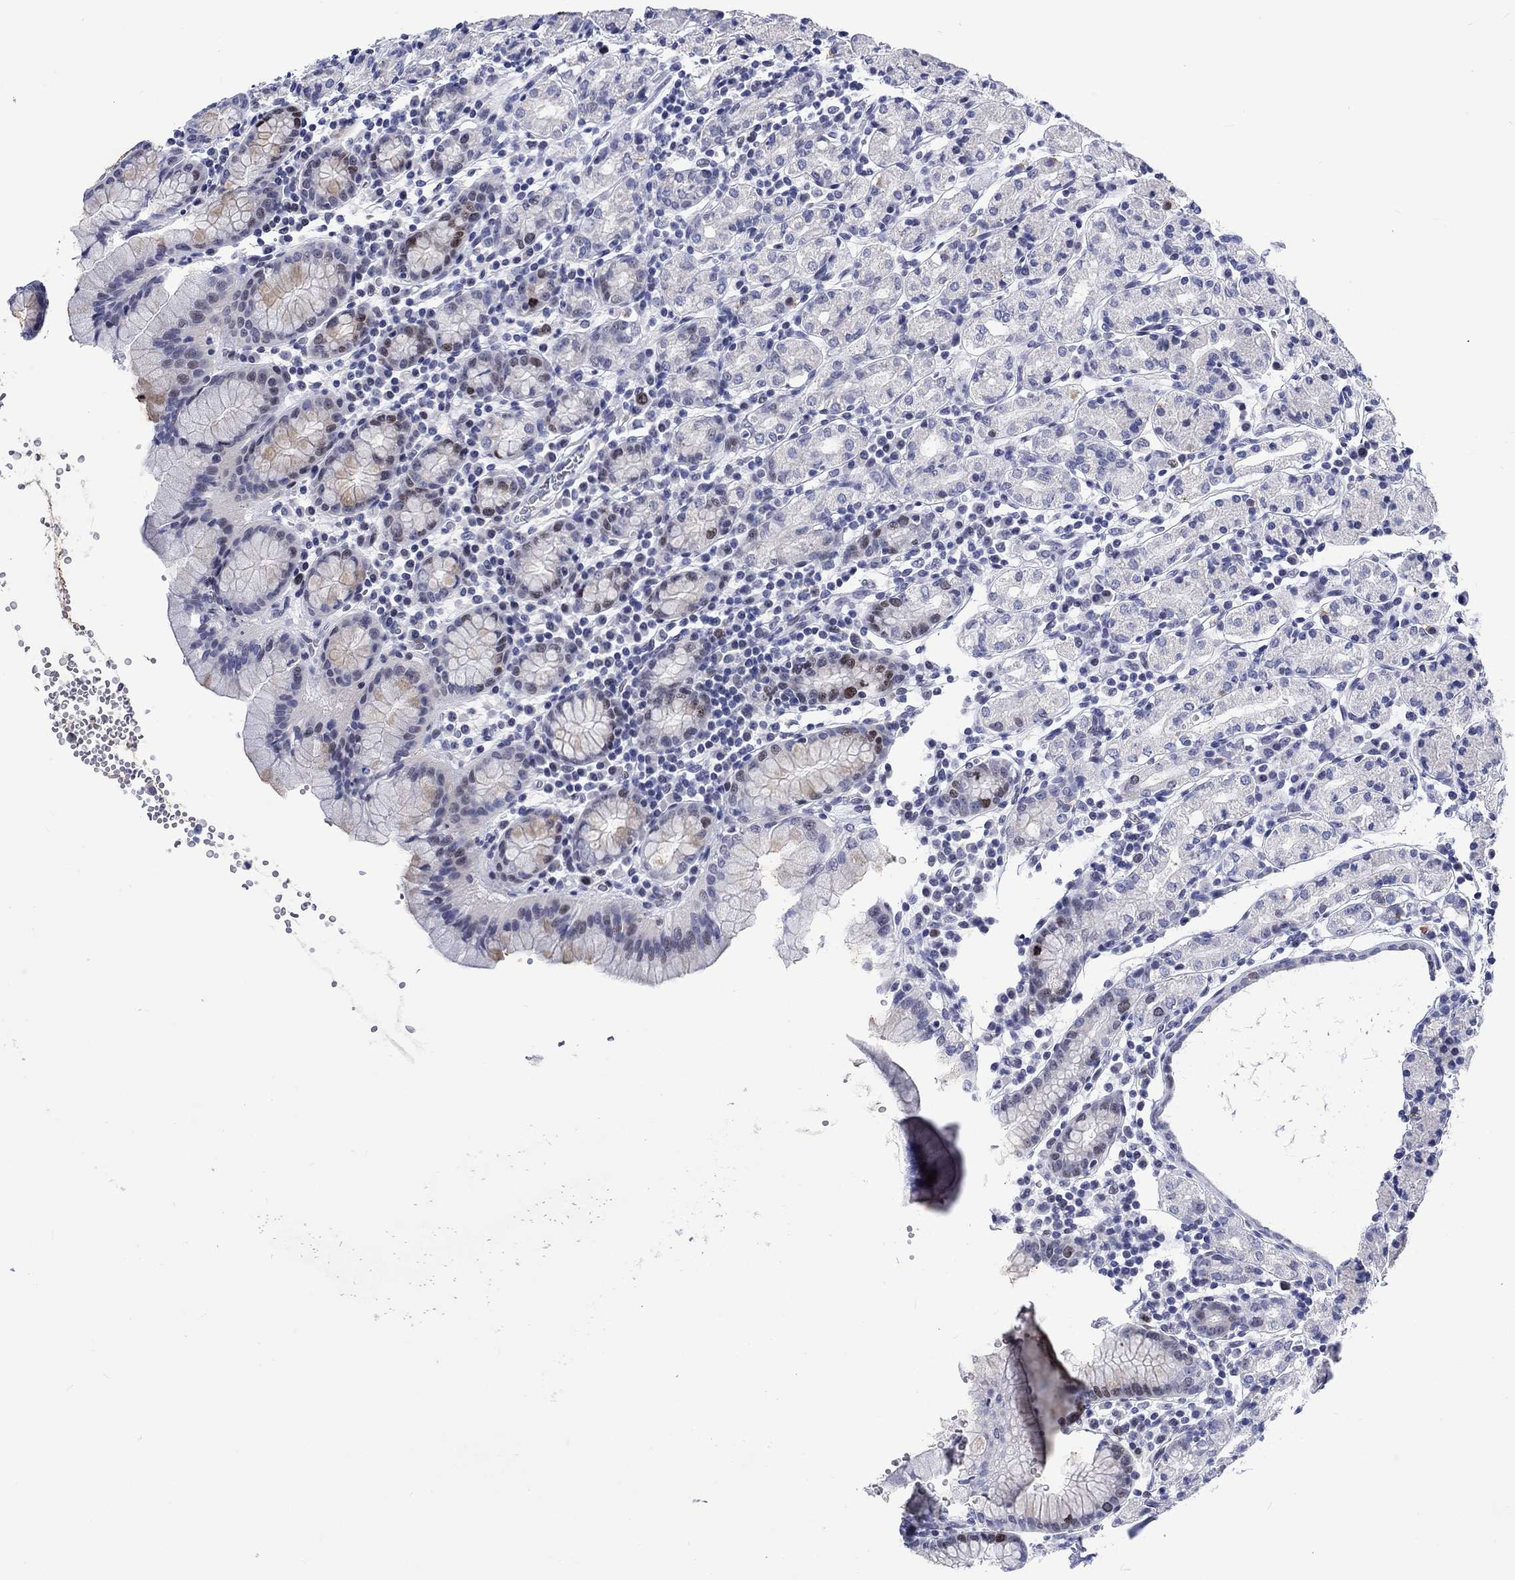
{"staining": {"intensity": "strong", "quantity": "<25%", "location": "nuclear"}, "tissue": "stomach", "cell_type": "Glandular cells", "image_type": "normal", "snomed": [{"axis": "morphology", "description": "Normal tissue, NOS"}, {"axis": "topography", "description": "Stomach, upper"}, {"axis": "topography", "description": "Stomach"}], "caption": "DAB (3,3'-diaminobenzidine) immunohistochemical staining of unremarkable stomach exhibits strong nuclear protein staining in approximately <25% of glandular cells.", "gene": "CDCA2", "patient": {"sex": "male", "age": 62}}